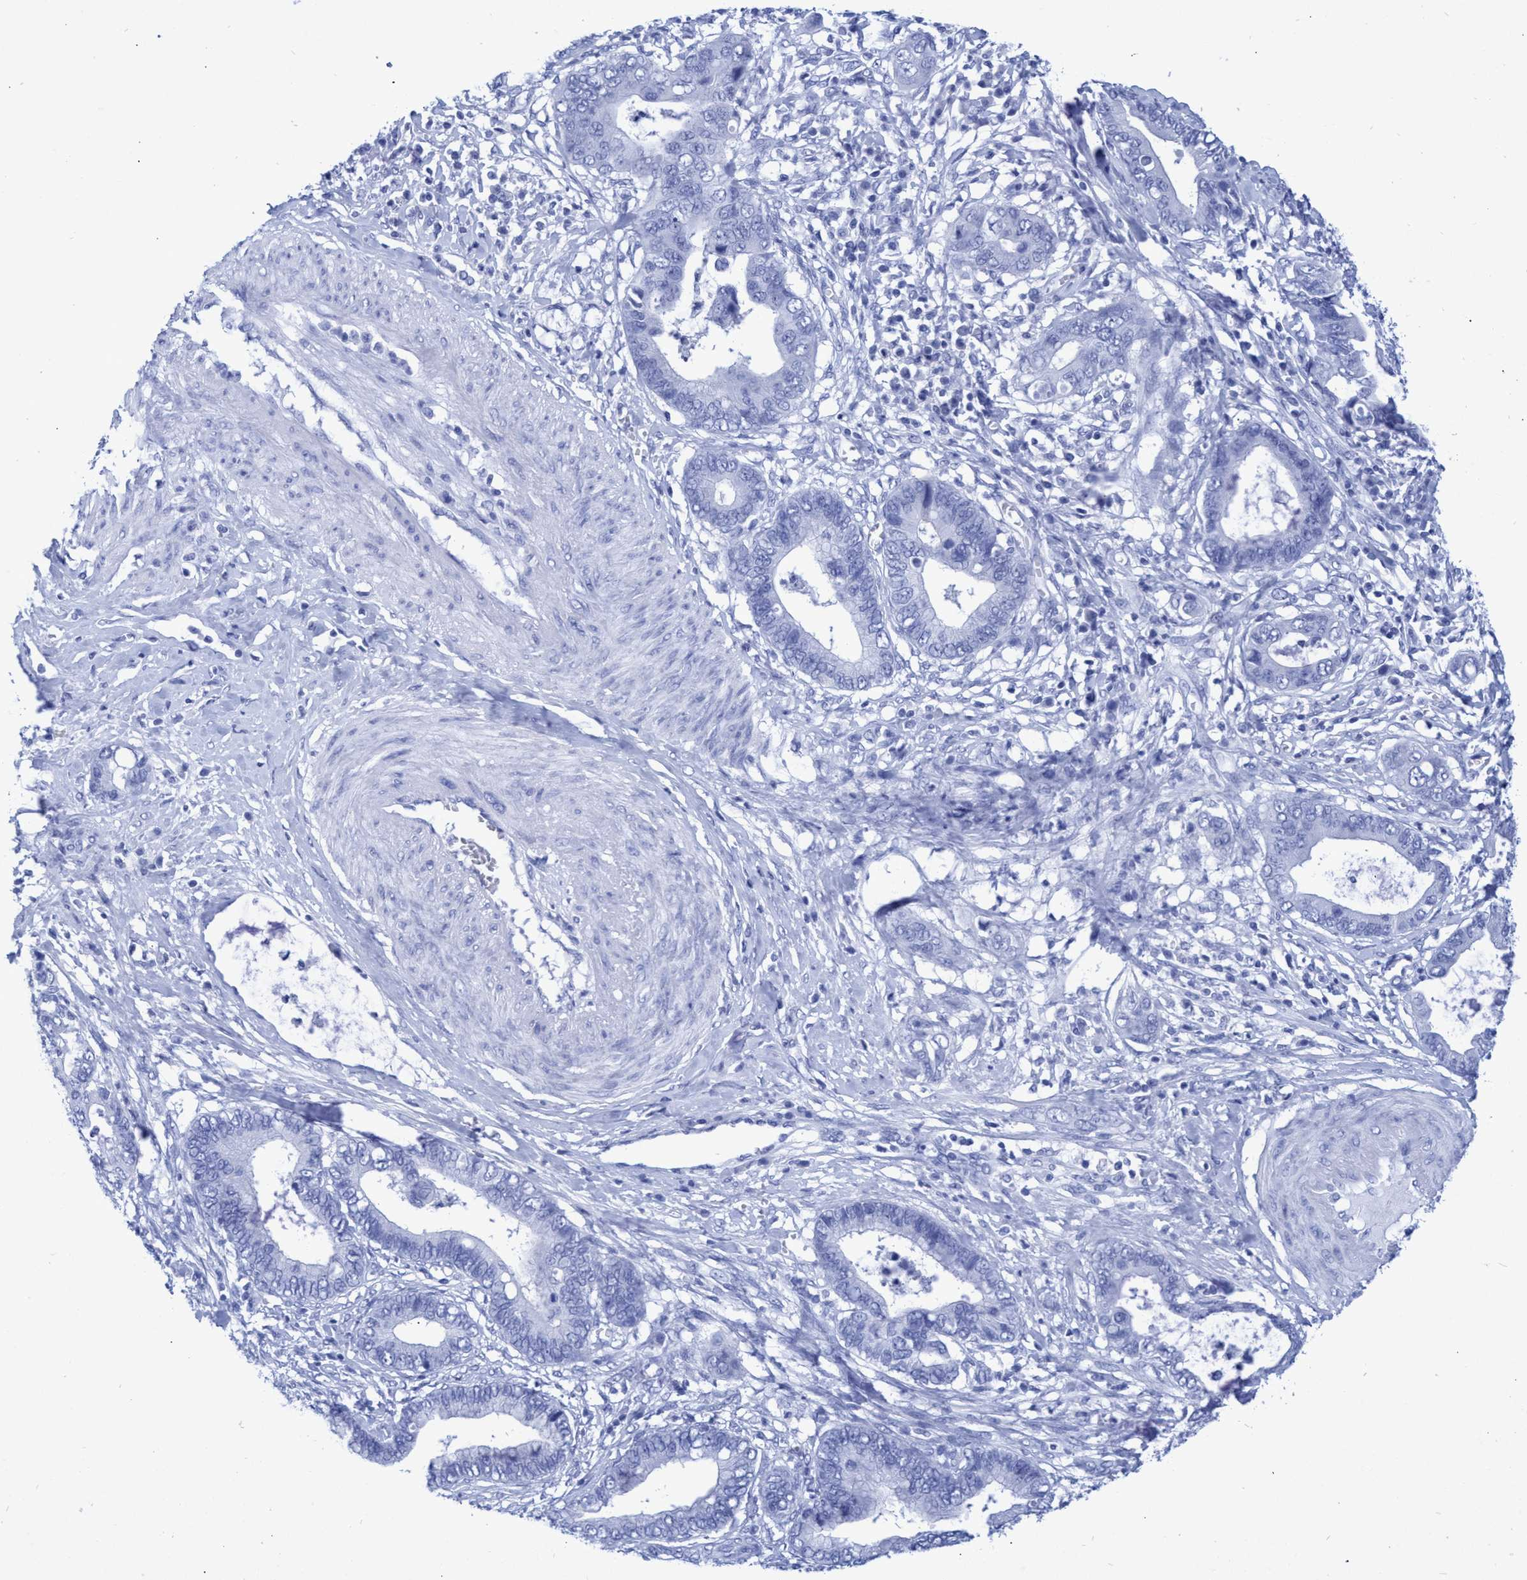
{"staining": {"intensity": "negative", "quantity": "none", "location": "none"}, "tissue": "cervical cancer", "cell_type": "Tumor cells", "image_type": "cancer", "snomed": [{"axis": "morphology", "description": "Adenocarcinoma, NOS"}, {"axis": "topography", "description": "Cervix"}], "caption": "A high-resolution image shows immunohistochemistry (IHC) staining of adenocarcinoma (cervical), which shows no significant expression in tumor cells. (Immunohistochemistry (ihc), brightfield microscopy, high magnification).", "gene": "INSL6", "patient": {"sex": "female", "age": 44}}